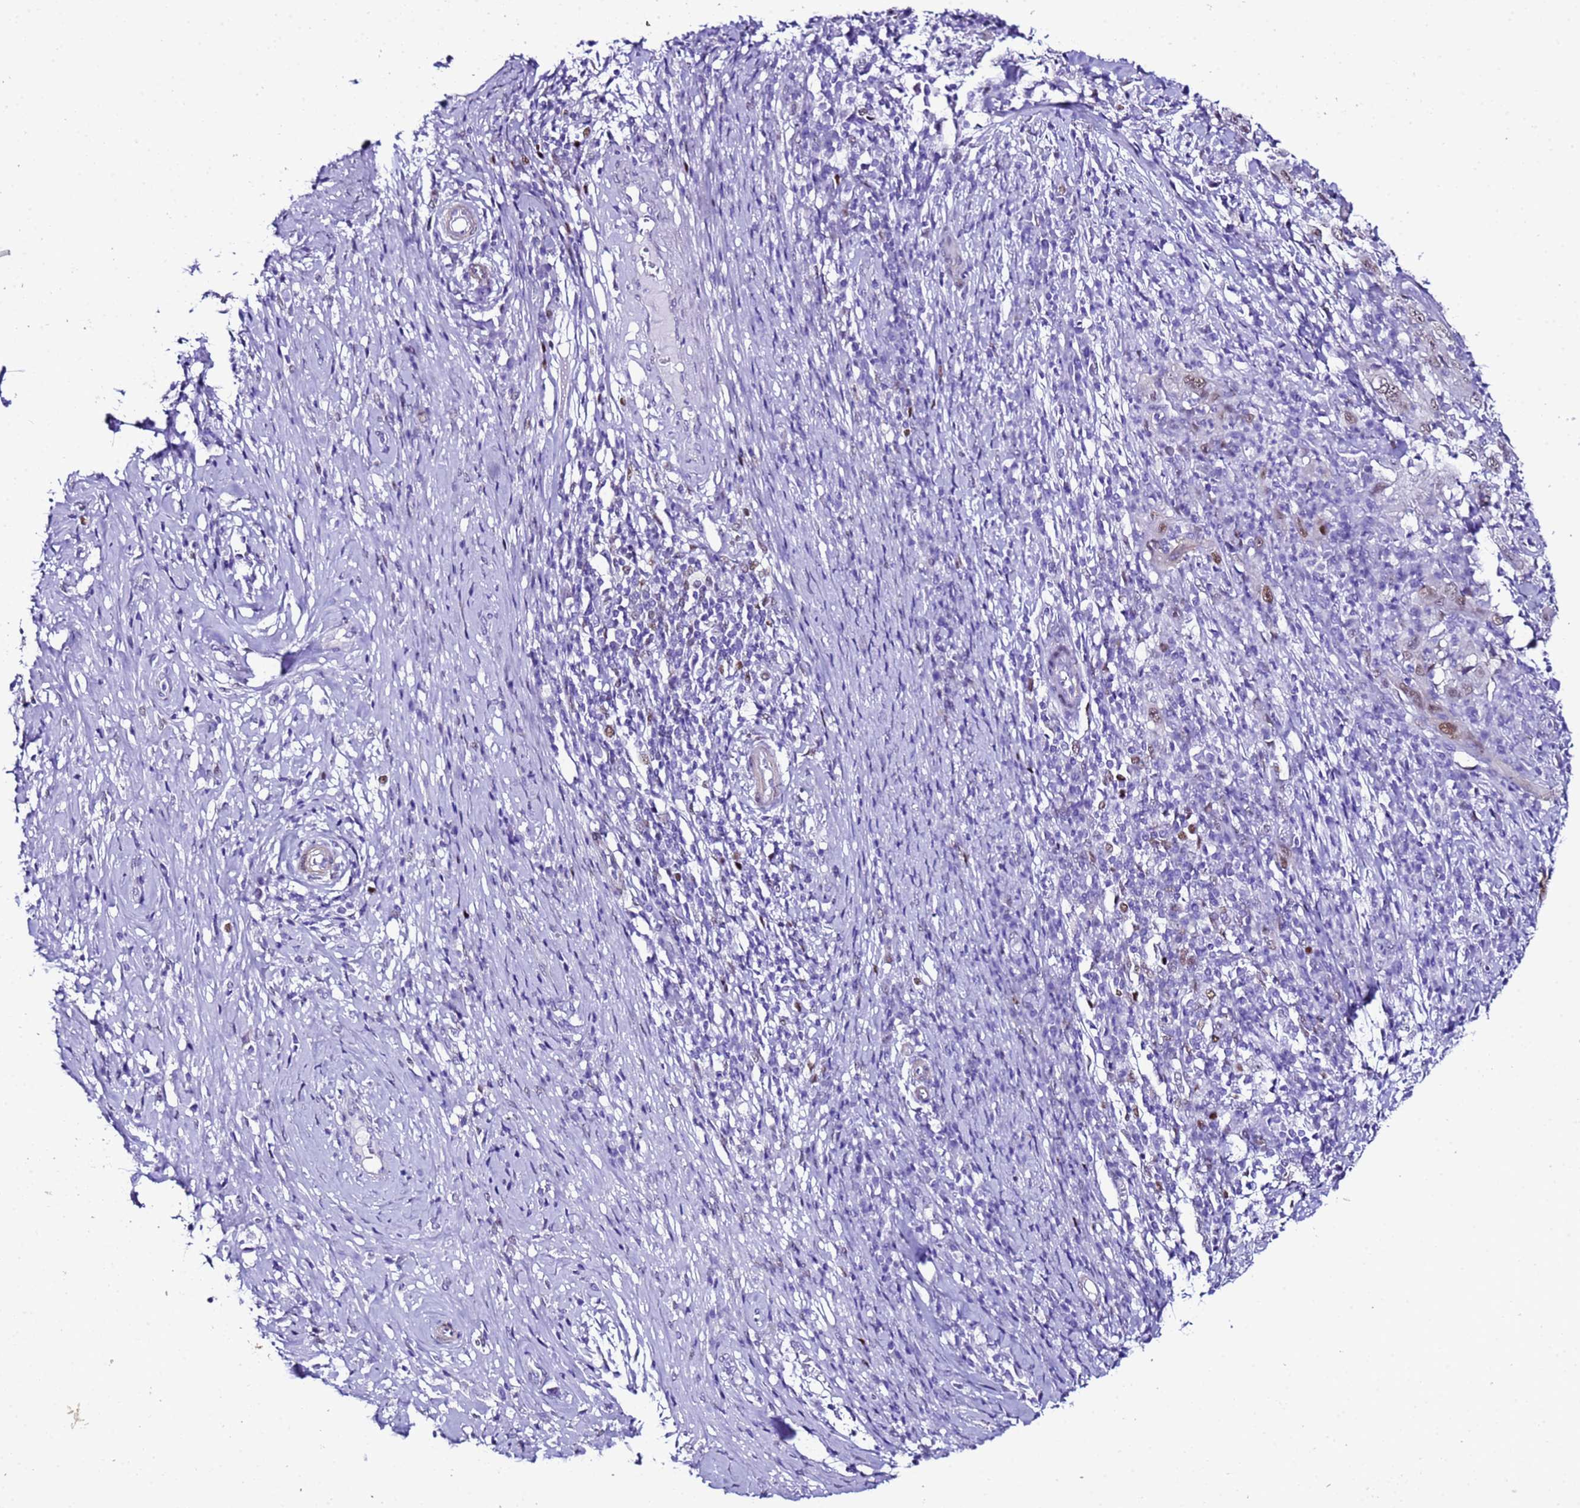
{"staining": {"intensity": "moderate", "quantity": "<25%", "location": "nuclear"}, "tissue": "cervical cancer", "cell_type": "Tumor cells", "image_type": "cancer", "snomed": [{"axis": "morphology", "description": "Squamous cell carcinoma, NOS"}, {"axis": "topography", "description": "Cervix"}], "caption": "Tumor cells reveal moderate nuclear staining in approximately <25% of cells in squamous cell carcinoma (cervical).", "gene": "BCL7A", "patient": {"sex": "female", "age": 46}}